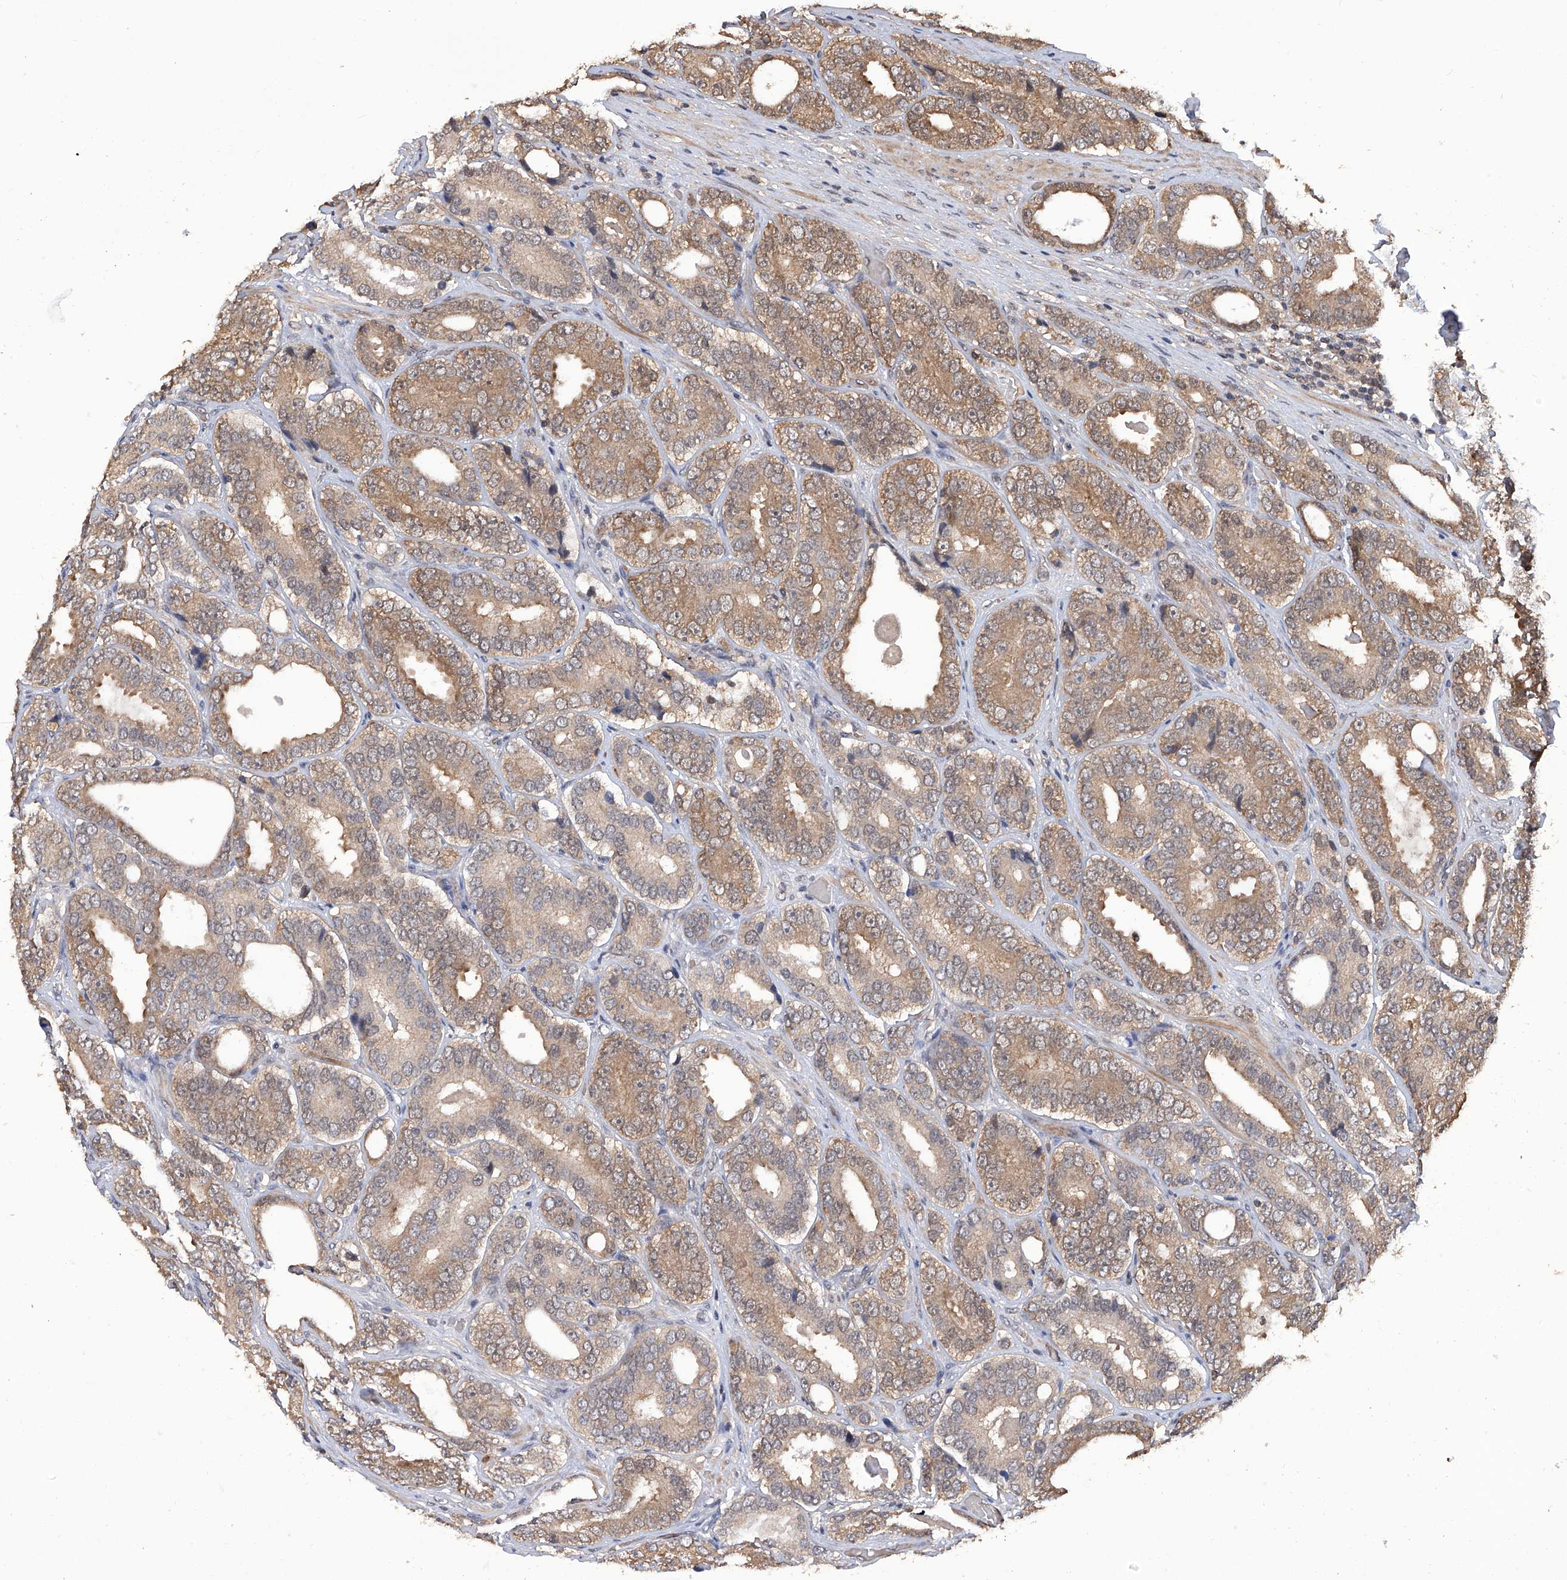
{"staining": {"intensity": "moderate", "quantity": ">75%", "location": "cytoplasmic/membranous"}, "tissue": "prostate cancer", "cell_type": "Tumor cells", "image_type": "cancer", "snomed": [{"axis": "morphology", "description": "Adenocarcinoma, High grade"}, {"axis": "topography", "description": "Prostate"}], "caption": "Moderate cytoplasmic/membranous positivity is appreciated in about >75% of tumor cells in adenocarcinoma (high-grade) (prostate).", "gene": "LYSMD4", "patient": {"sex": "male", "age": 56}}